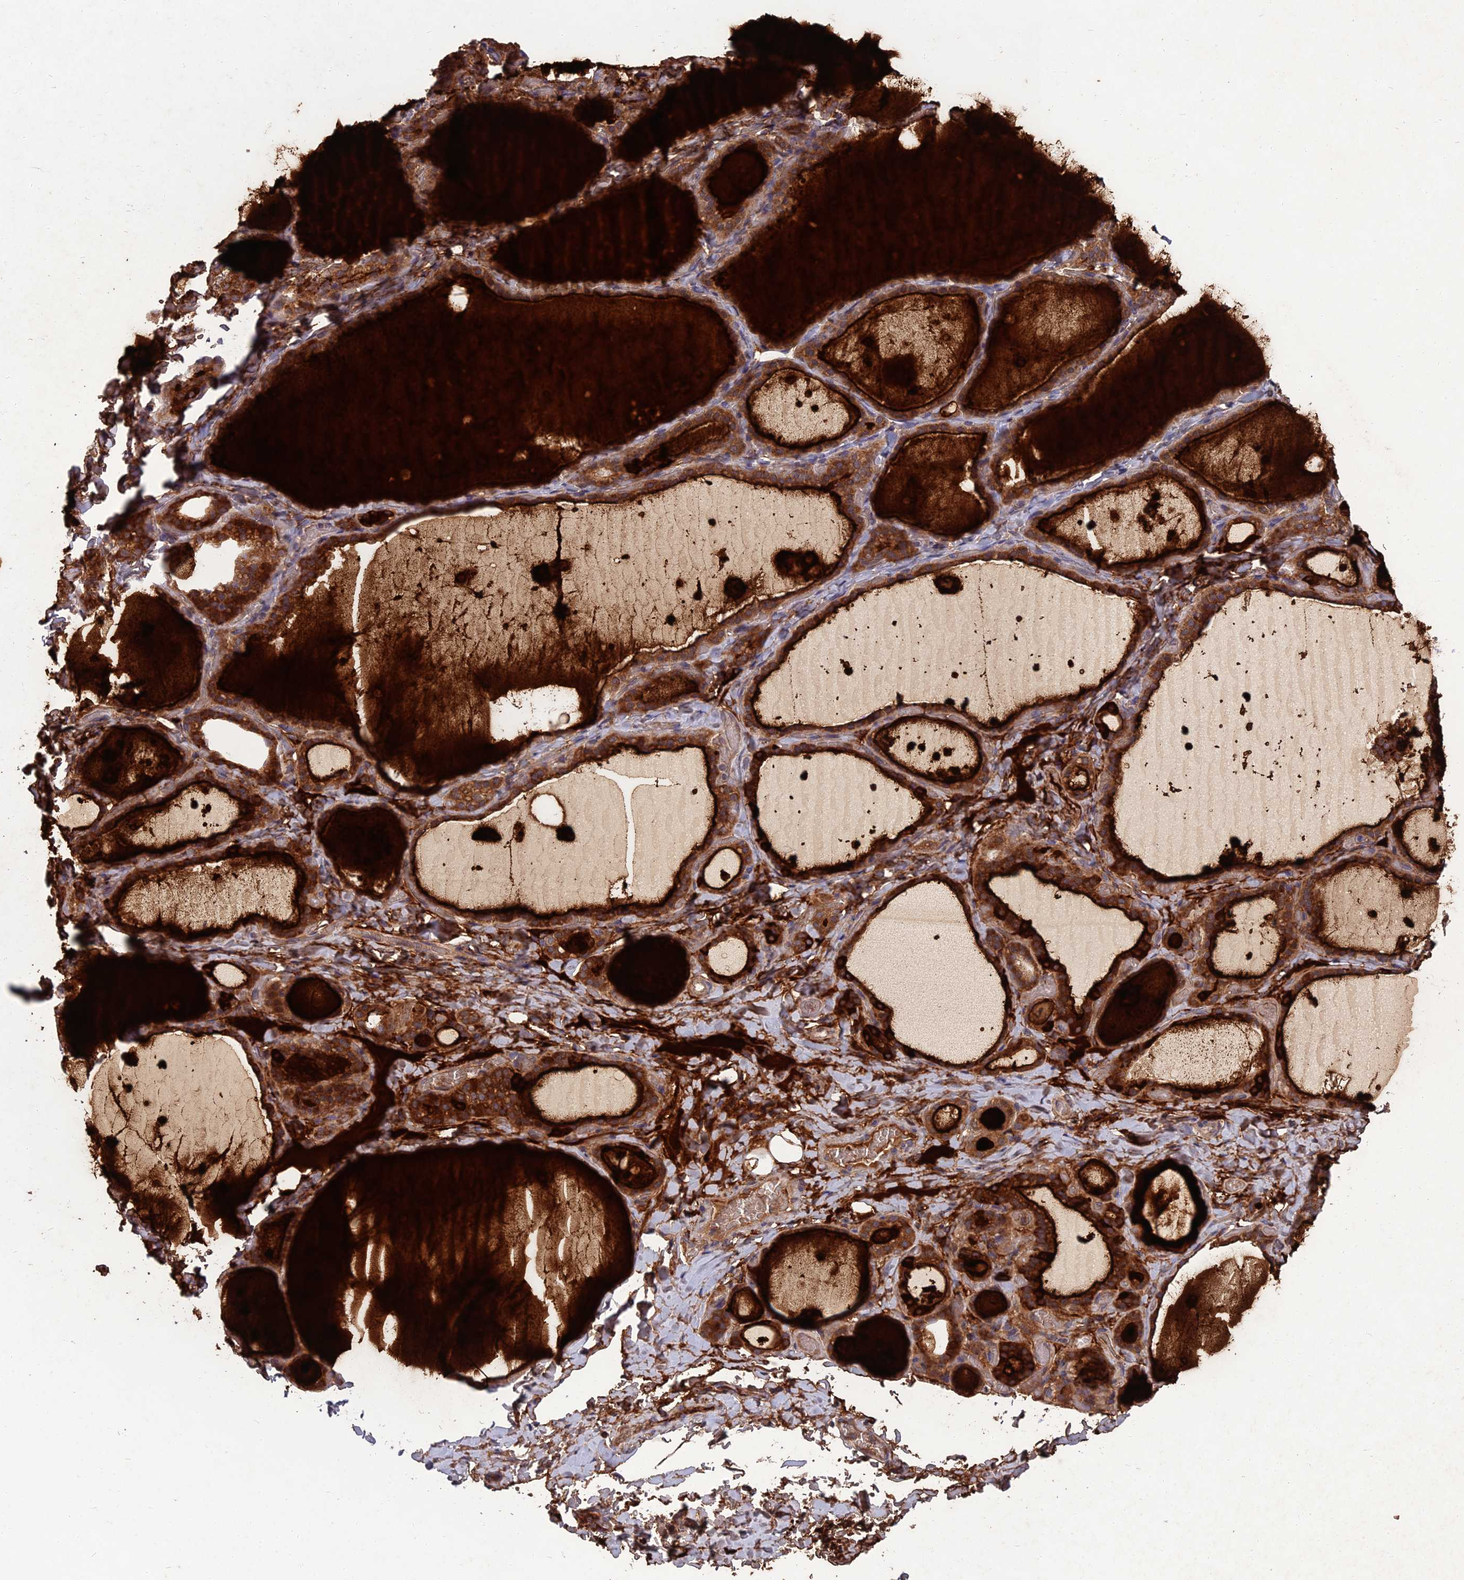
{"staining": {"intensity": "strong", "quantity": ">75%", "location": "cytoplasmic/membranous"}, "tissue": "thyroid gland", "cell_type": "Glandular cells", "image_type": "normal", "snomed": [{"axis": "morphology", "description": "Normal tissue, NOS"}, {"axis": "topography", "description": "Thyroid gland"}], "caption": "Thyroid gland stained with DAB immunohistochemistry (IHC) displays high levels of strong cytoplasmic/membranous positivity in approximately >75% of glandular cells.", "gene": "GIPC1", "patient": {"sex": "female", "age": 44}}